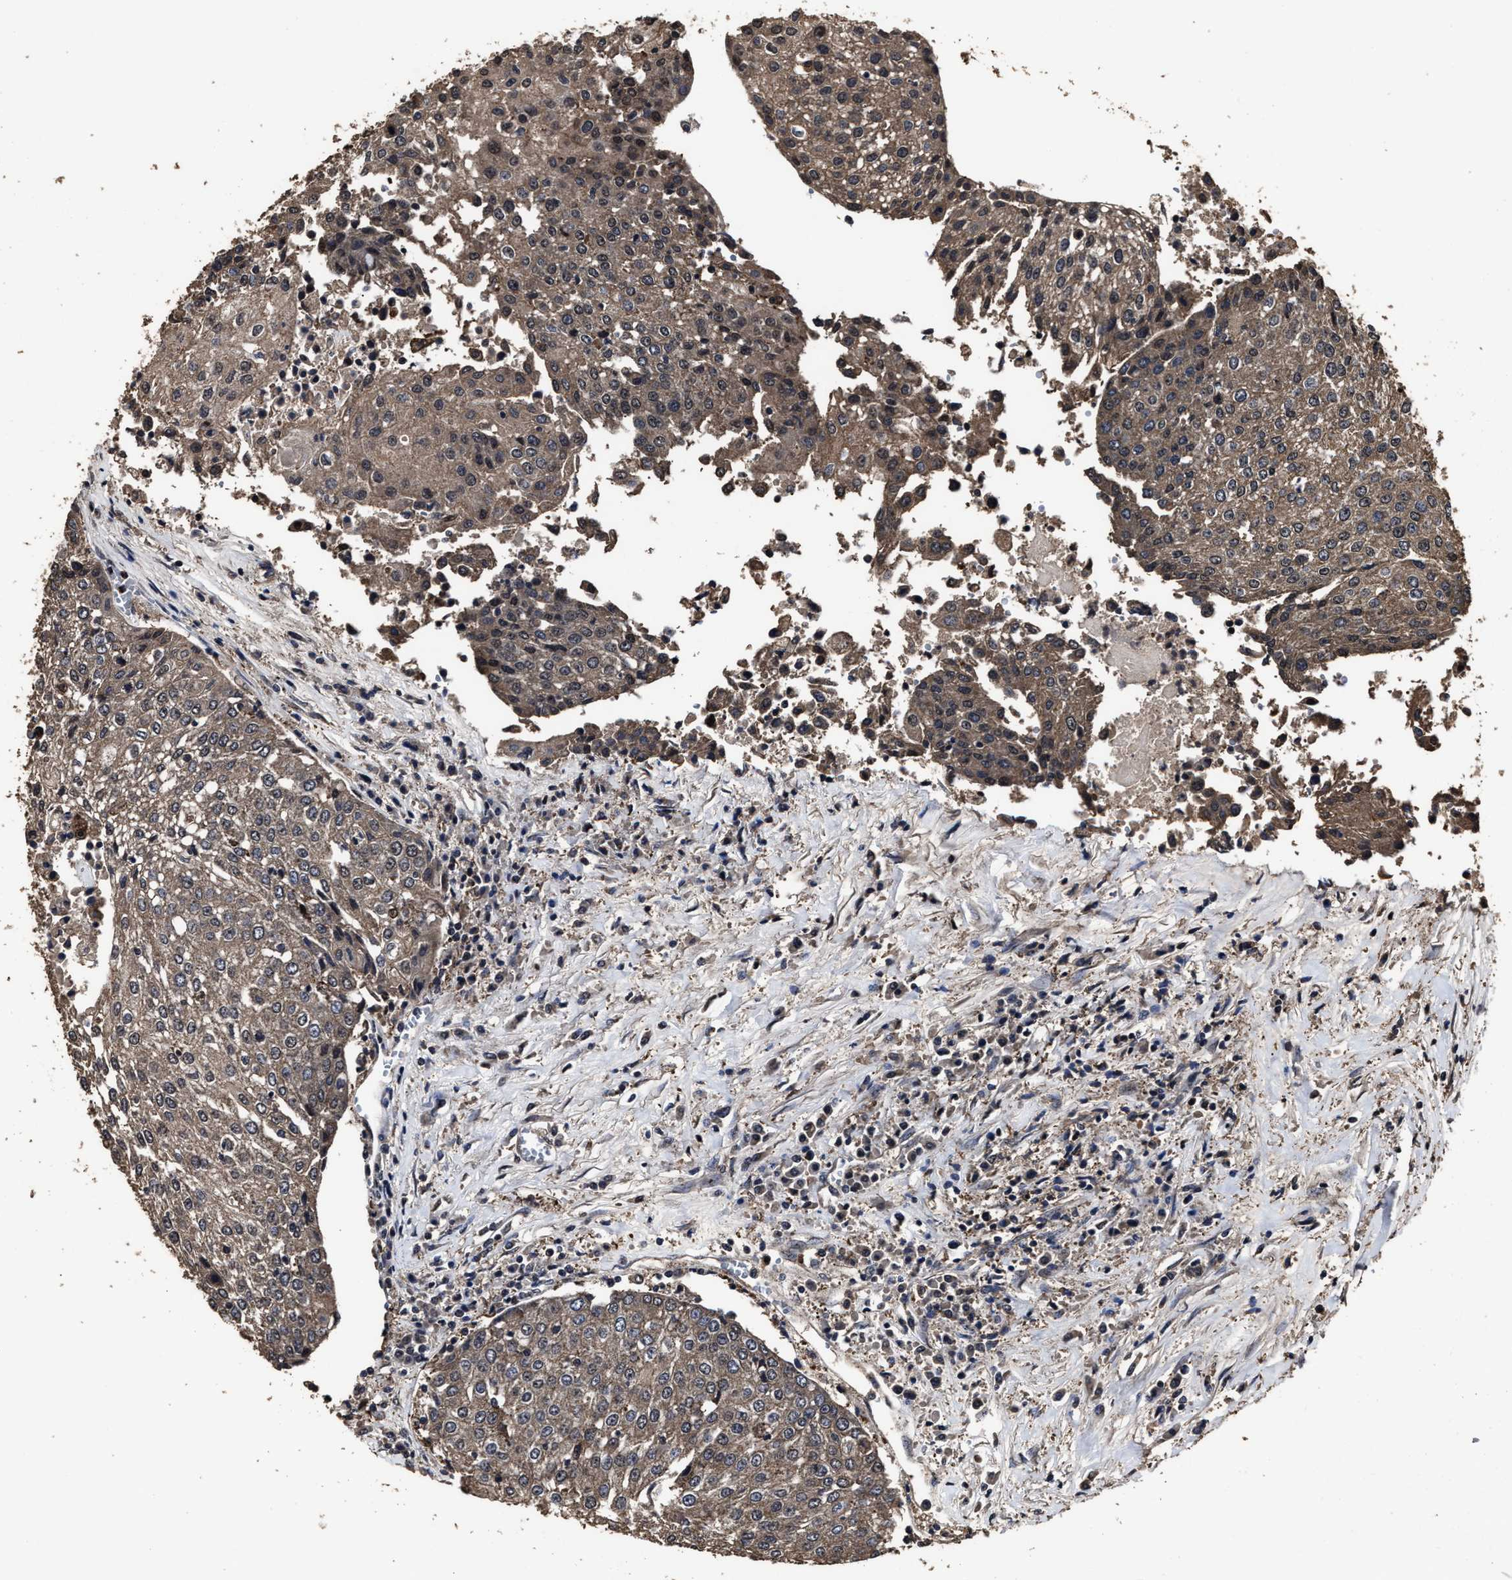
{"staining": {"intensity": "moderate", "quantity": ">75%", "location": "cytoplasmic/membranous"}, "tissue": "urothelial cancer", "cell_type": "Tumor cells", "image_type": "cancer", "snomed": [{"axis": "morphology", "description": "Urothelial carcinoma, High grade"}, {"axis": "topography", "description": "Urinary bladder"}], "caption": "Protein expression analysis of human urothelial cancer reveals moderate cytoplasmic/membranous positivity in about >75% of tumor cells.", "gene": "RSBN1L", "patient": {"sex": "female", "age": 85}}